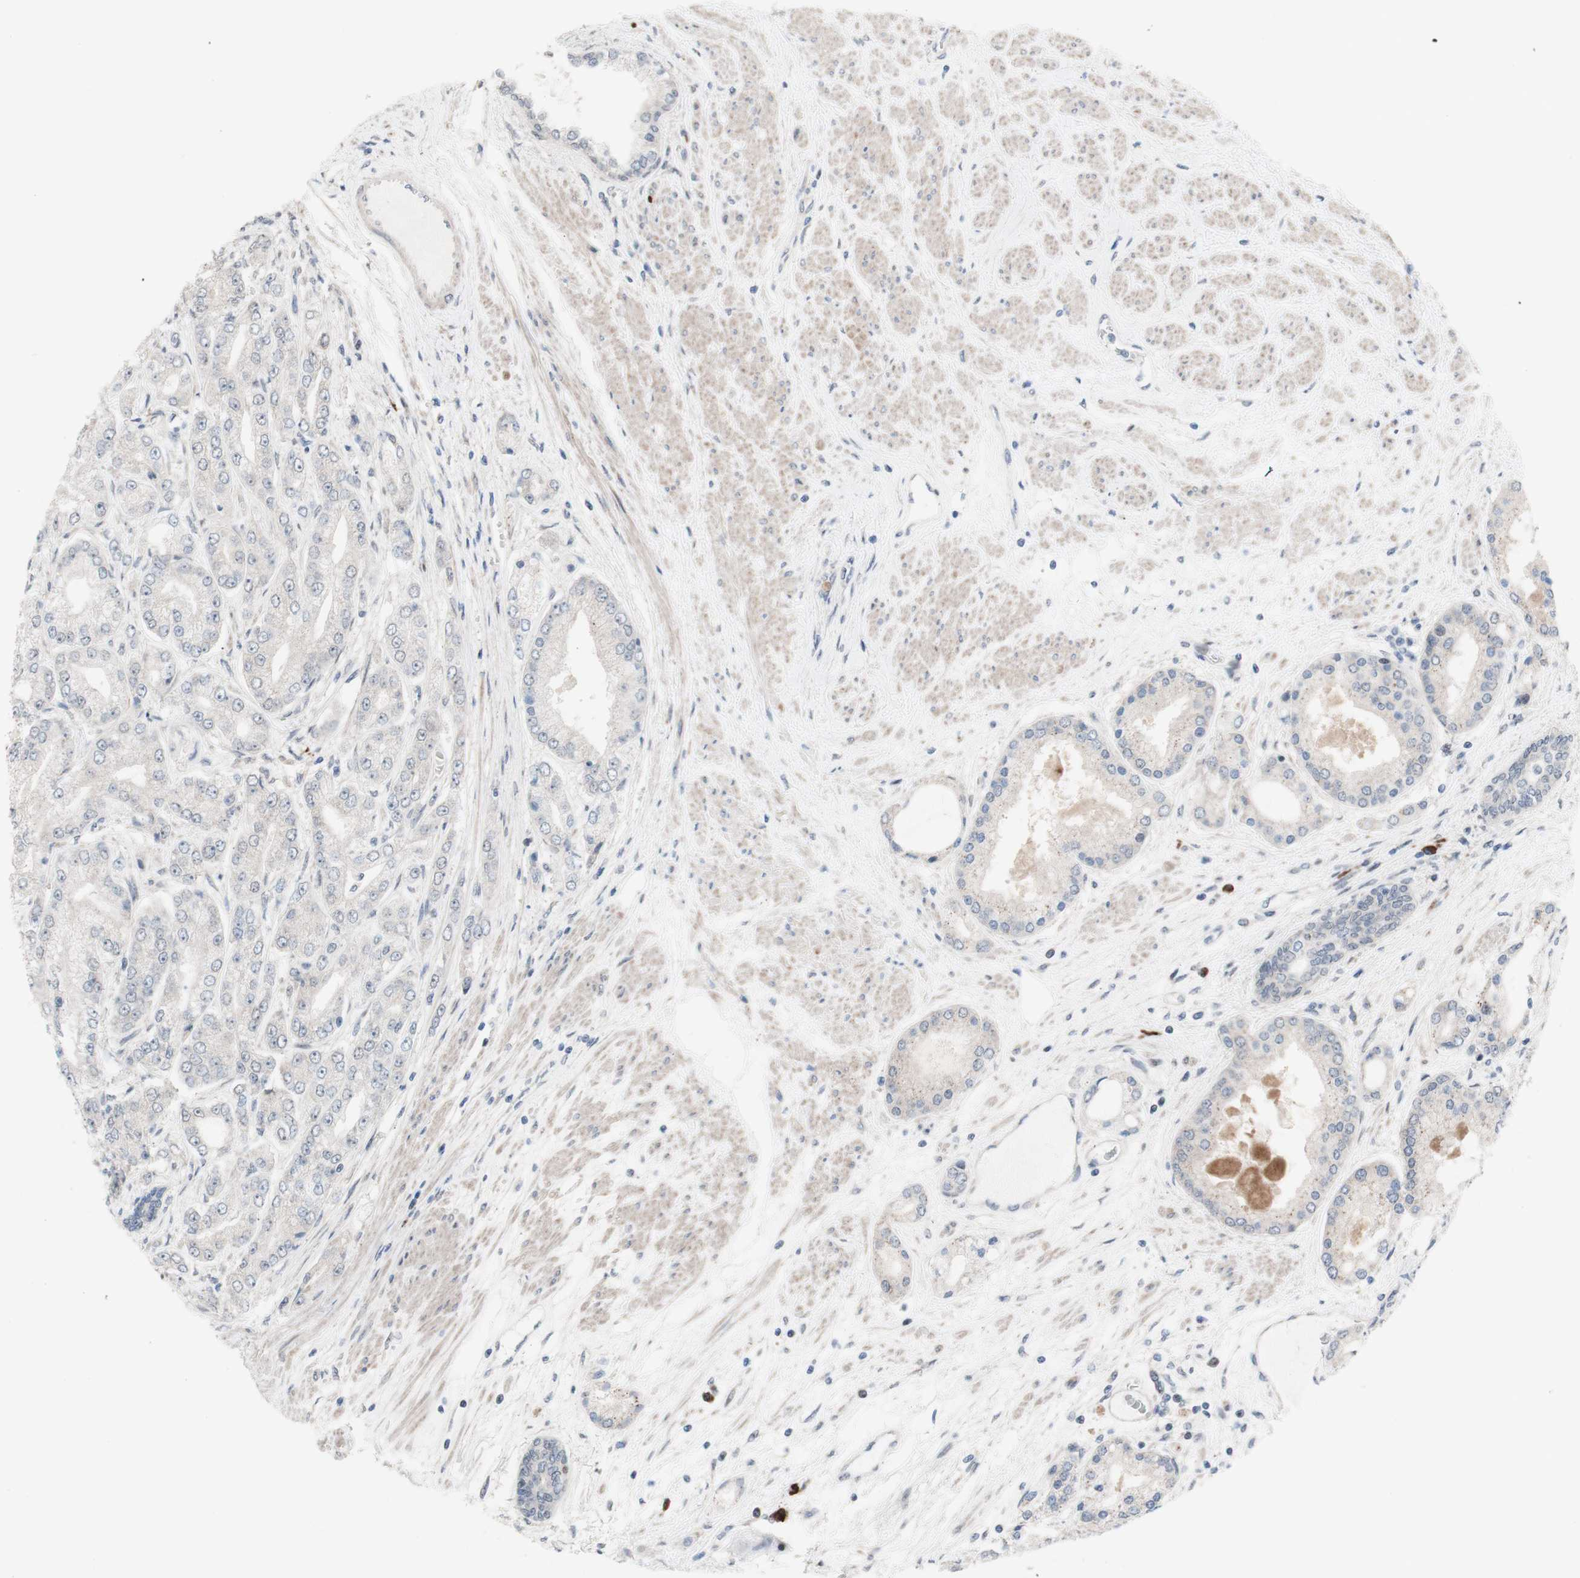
{"staining": {"intensity": "negative", "quantity": "none", "location": "none"}, "tissue": "prostate cancer", "cell_type": "Tumor cells", "image_type": "cancer", "snomed": [{"axis": "morphology", "description": "Adenocarcinoma, High grade"}, {"axis": "topography", "description": "Prostate"}], "caption": "Tumor cells show no significant protein expression in prostate adenocarcinoma (high-grade). (DAB immunohistochemistry (IHC) with hematoxylin counter stain).", "gene": "PHTF2", "patient": {"sex": "male", "age": 59}}